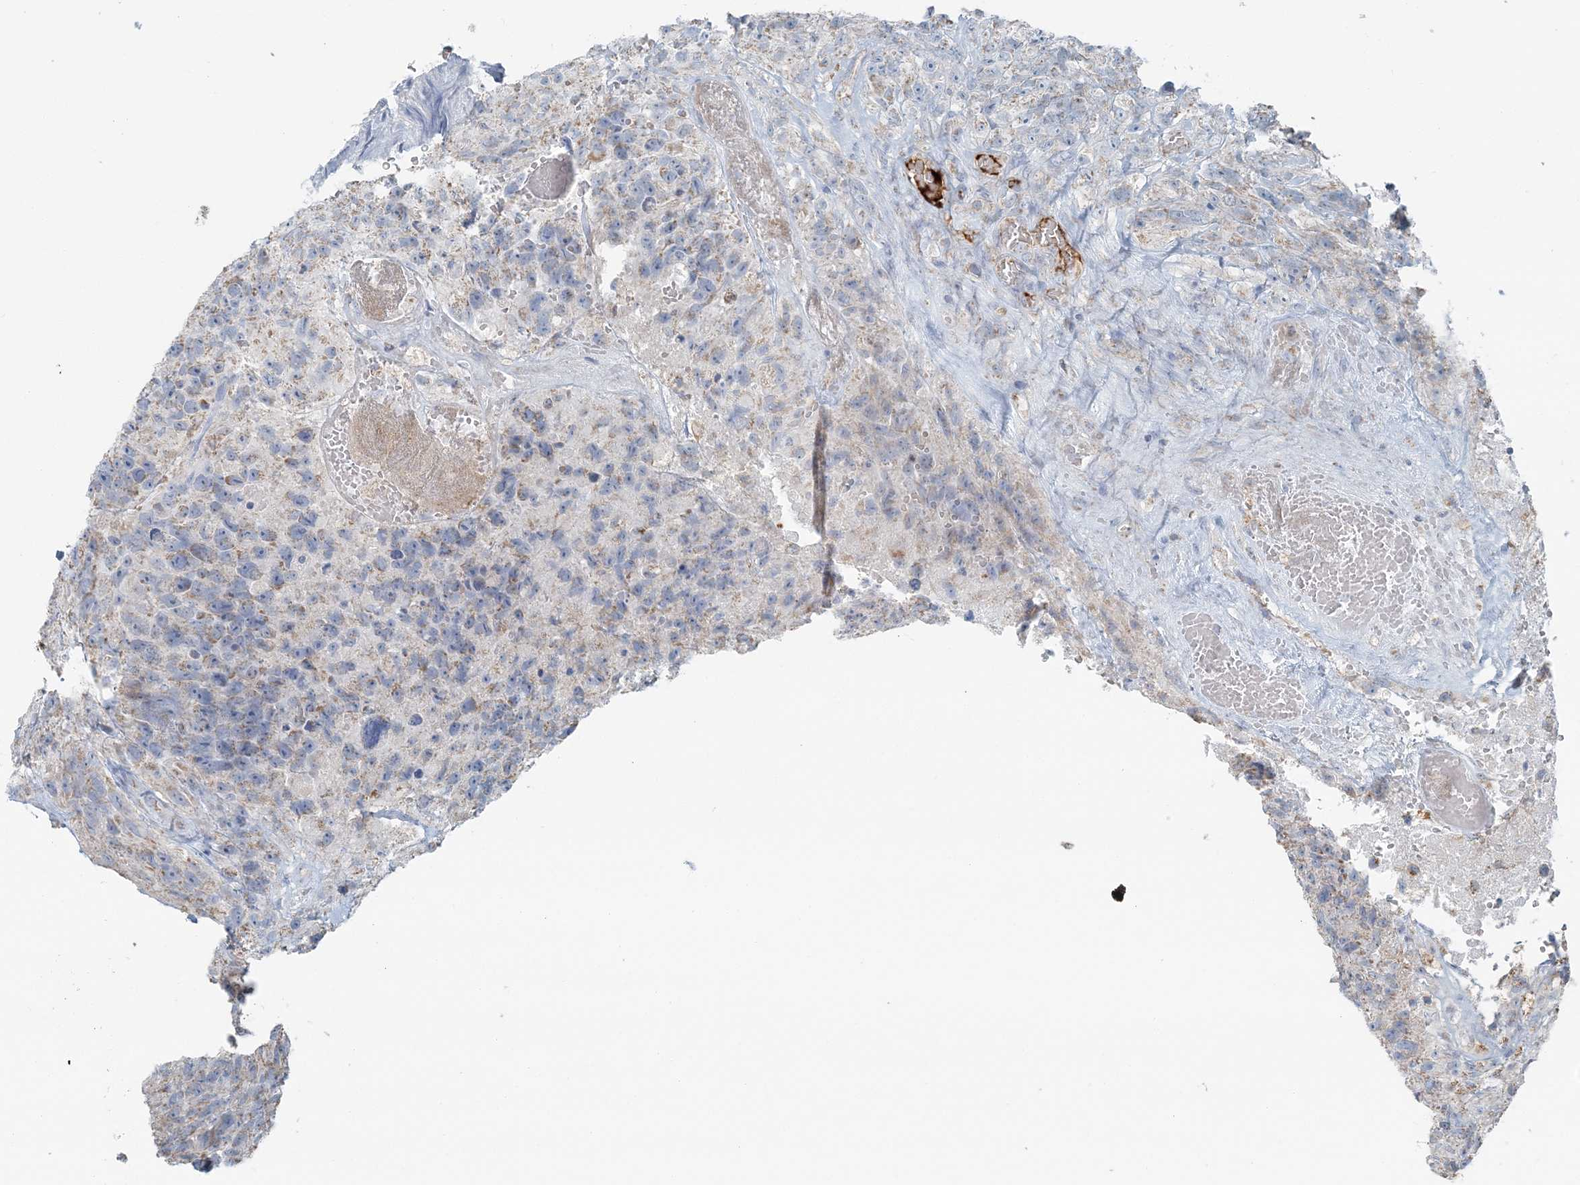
{"staining": {"intensity": "negative", "quantity": "none", "location": "none"}, "tissue": "glioma", "cell_type": "Tumor cells", "image_type": "cancer", "snomed": [{"axis": "morphology", "description": "Glioma, malignant, High grade"}, {"axis": "topography", "description": "Brain"}], "caption": "Tumor cells show no significant protein positivity in high-grade glioma (malignant).", "gene": "SLC22A16", "patient": {"sex": "male", "age": 69}}